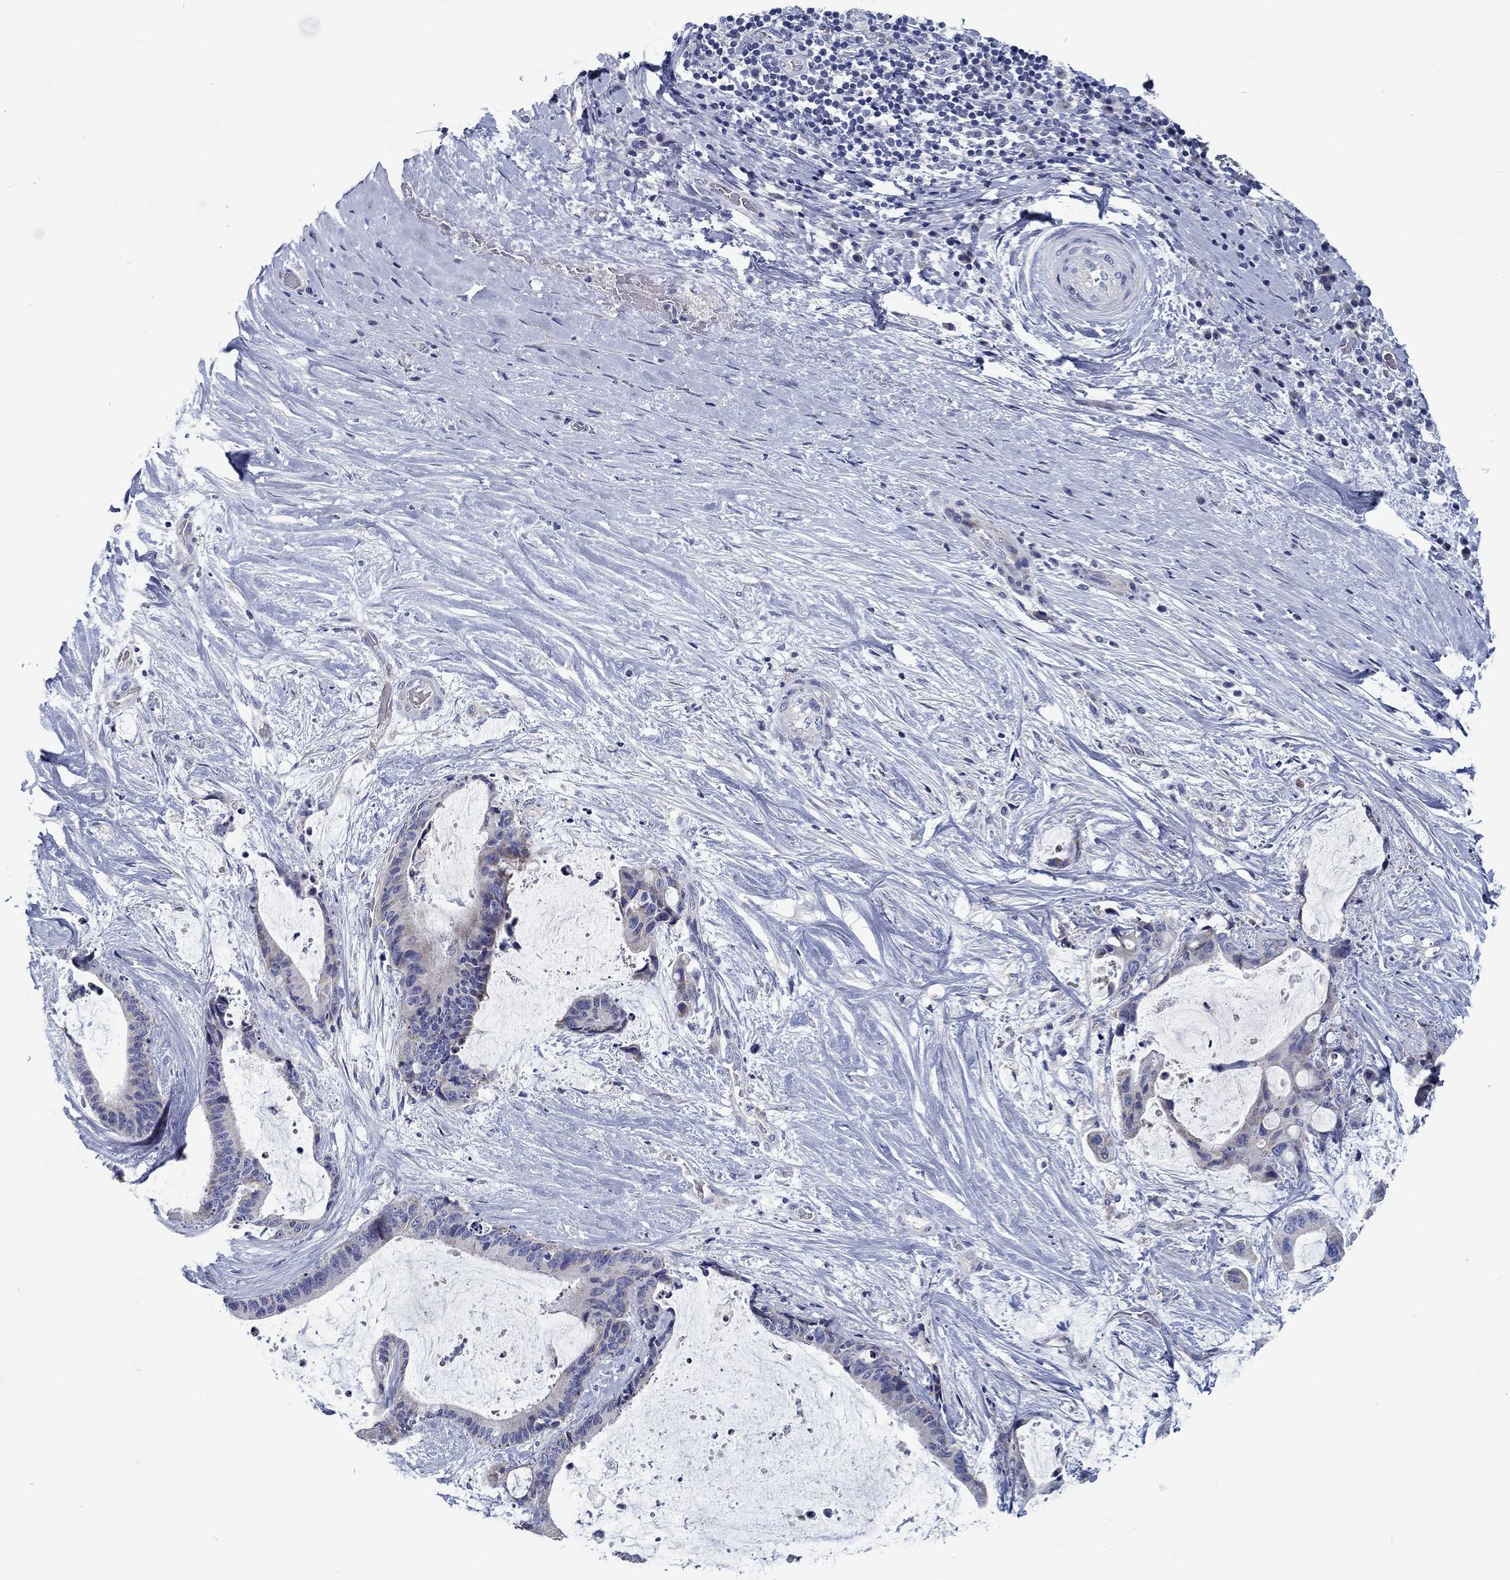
{"staining": {"intensity": "negative", "quantity": "none", "location": "none"}, "tissue": "liver cancer", "cell_type": "Tumor cells", "image_type": "cancer", "snomed": [{"axis": "morphology", "description": "Cholangiocarcinoma"}, {"axis": "topography", "description": "Liver"}], "caption": "IHC image of neoplastic tissue: liver cancer (cholangiocarcinoma) stained with DAB (3,3'-diaminobenzidine) shows no significant protein expression in tumor cells. The staining was performed using DAB to visualize the protein expression in brown, while the nuclei were stained in blue with hematoxylin (Magnification: 20x).", "gene": "MYBPC1", "patient": {"sex": "female", "age": 73}}